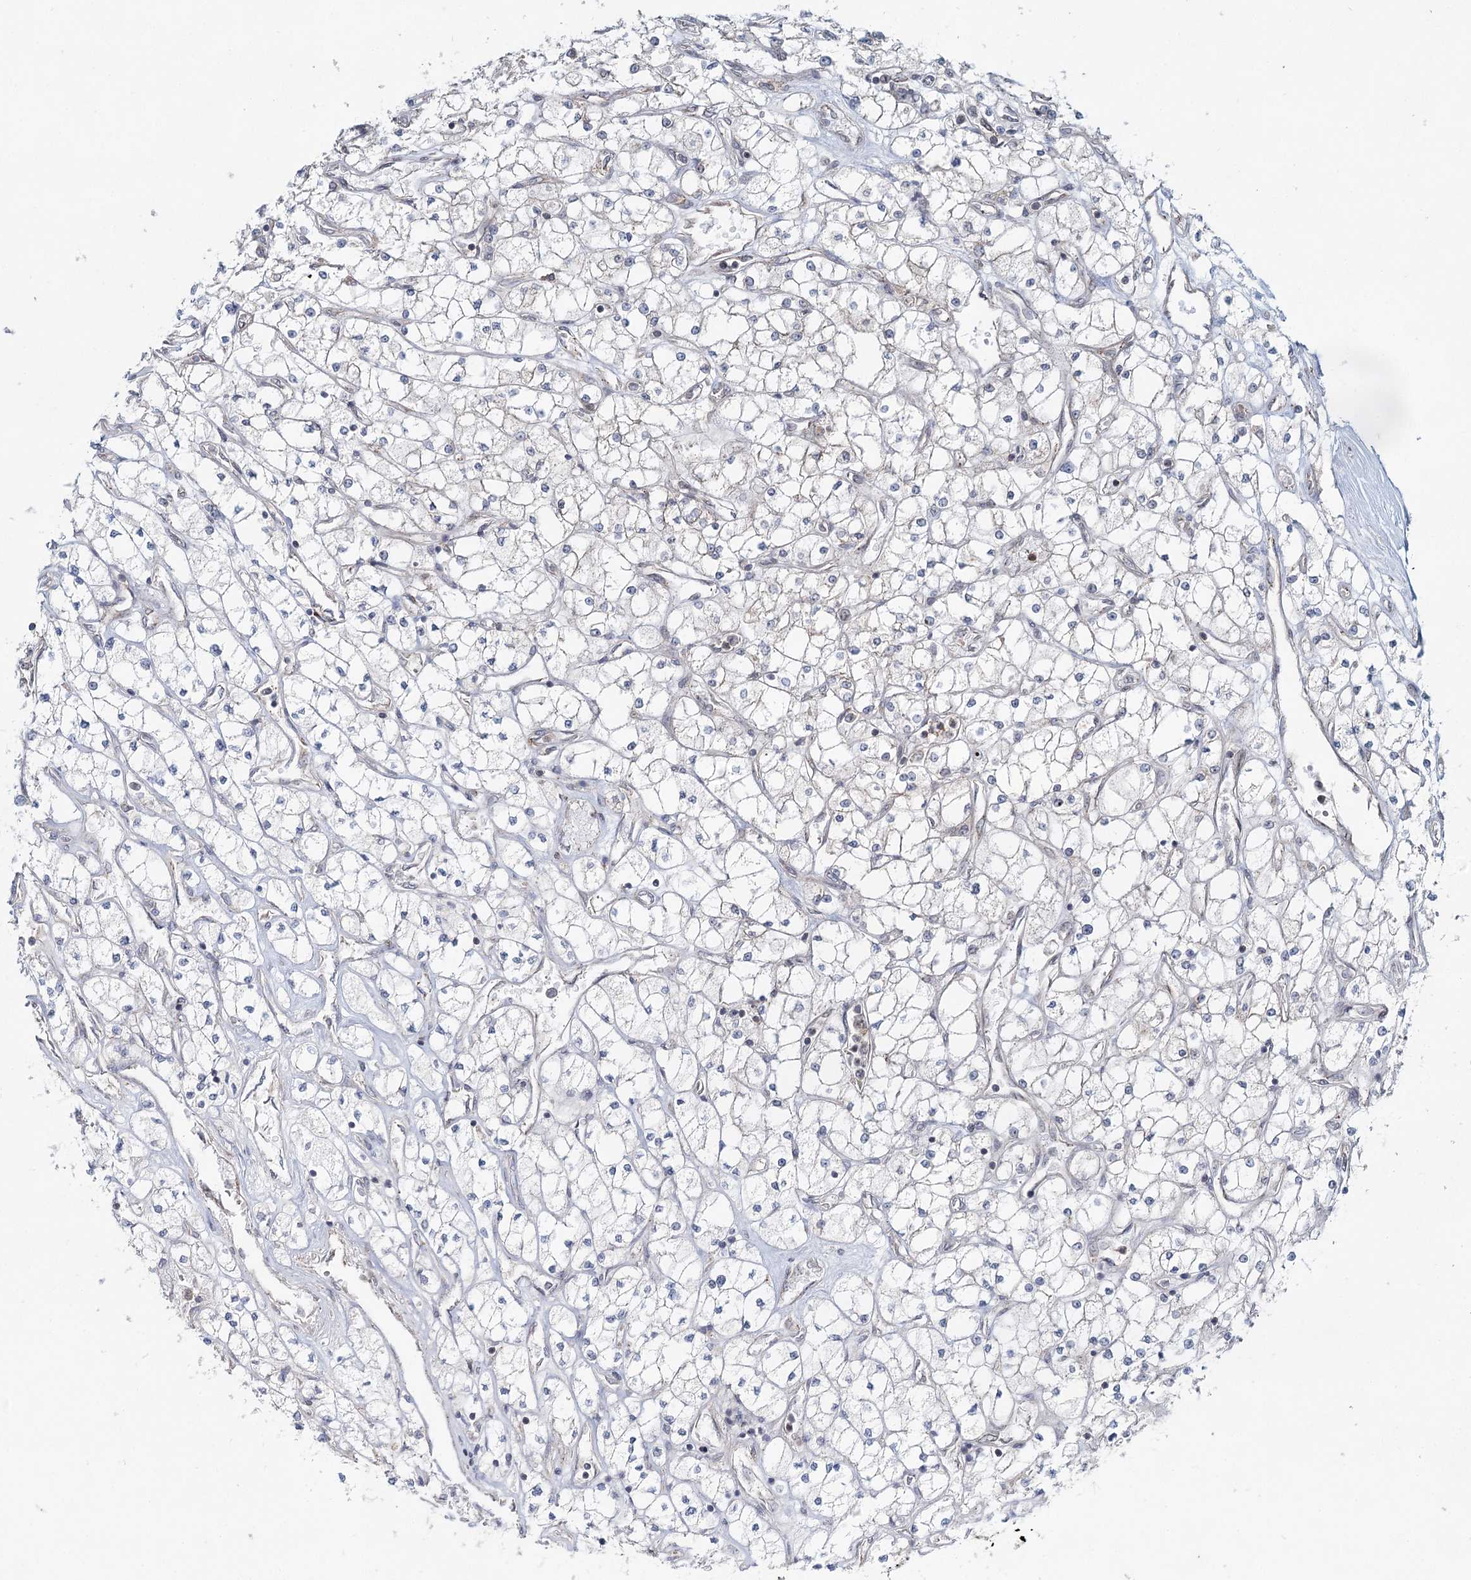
{"staining": {"intensity": "negative", "quantity": "none", "location": "none"}, "tissue": "renal cancer", "cell_type": "Tumor cells", "image_type": "cancer", "snomed": [{"axis": "morphology", "description": "Adenocarcinoma, NOS"}, {"axis": "topography", "description": "Kidney"}], "caption": "Immunohistochemical staining of human renal adenocarcinoma demonstrates no significant positivity in tumor cells.", "gene": "GPALPP1", "patient": {"sex": "male", "age": 80}}